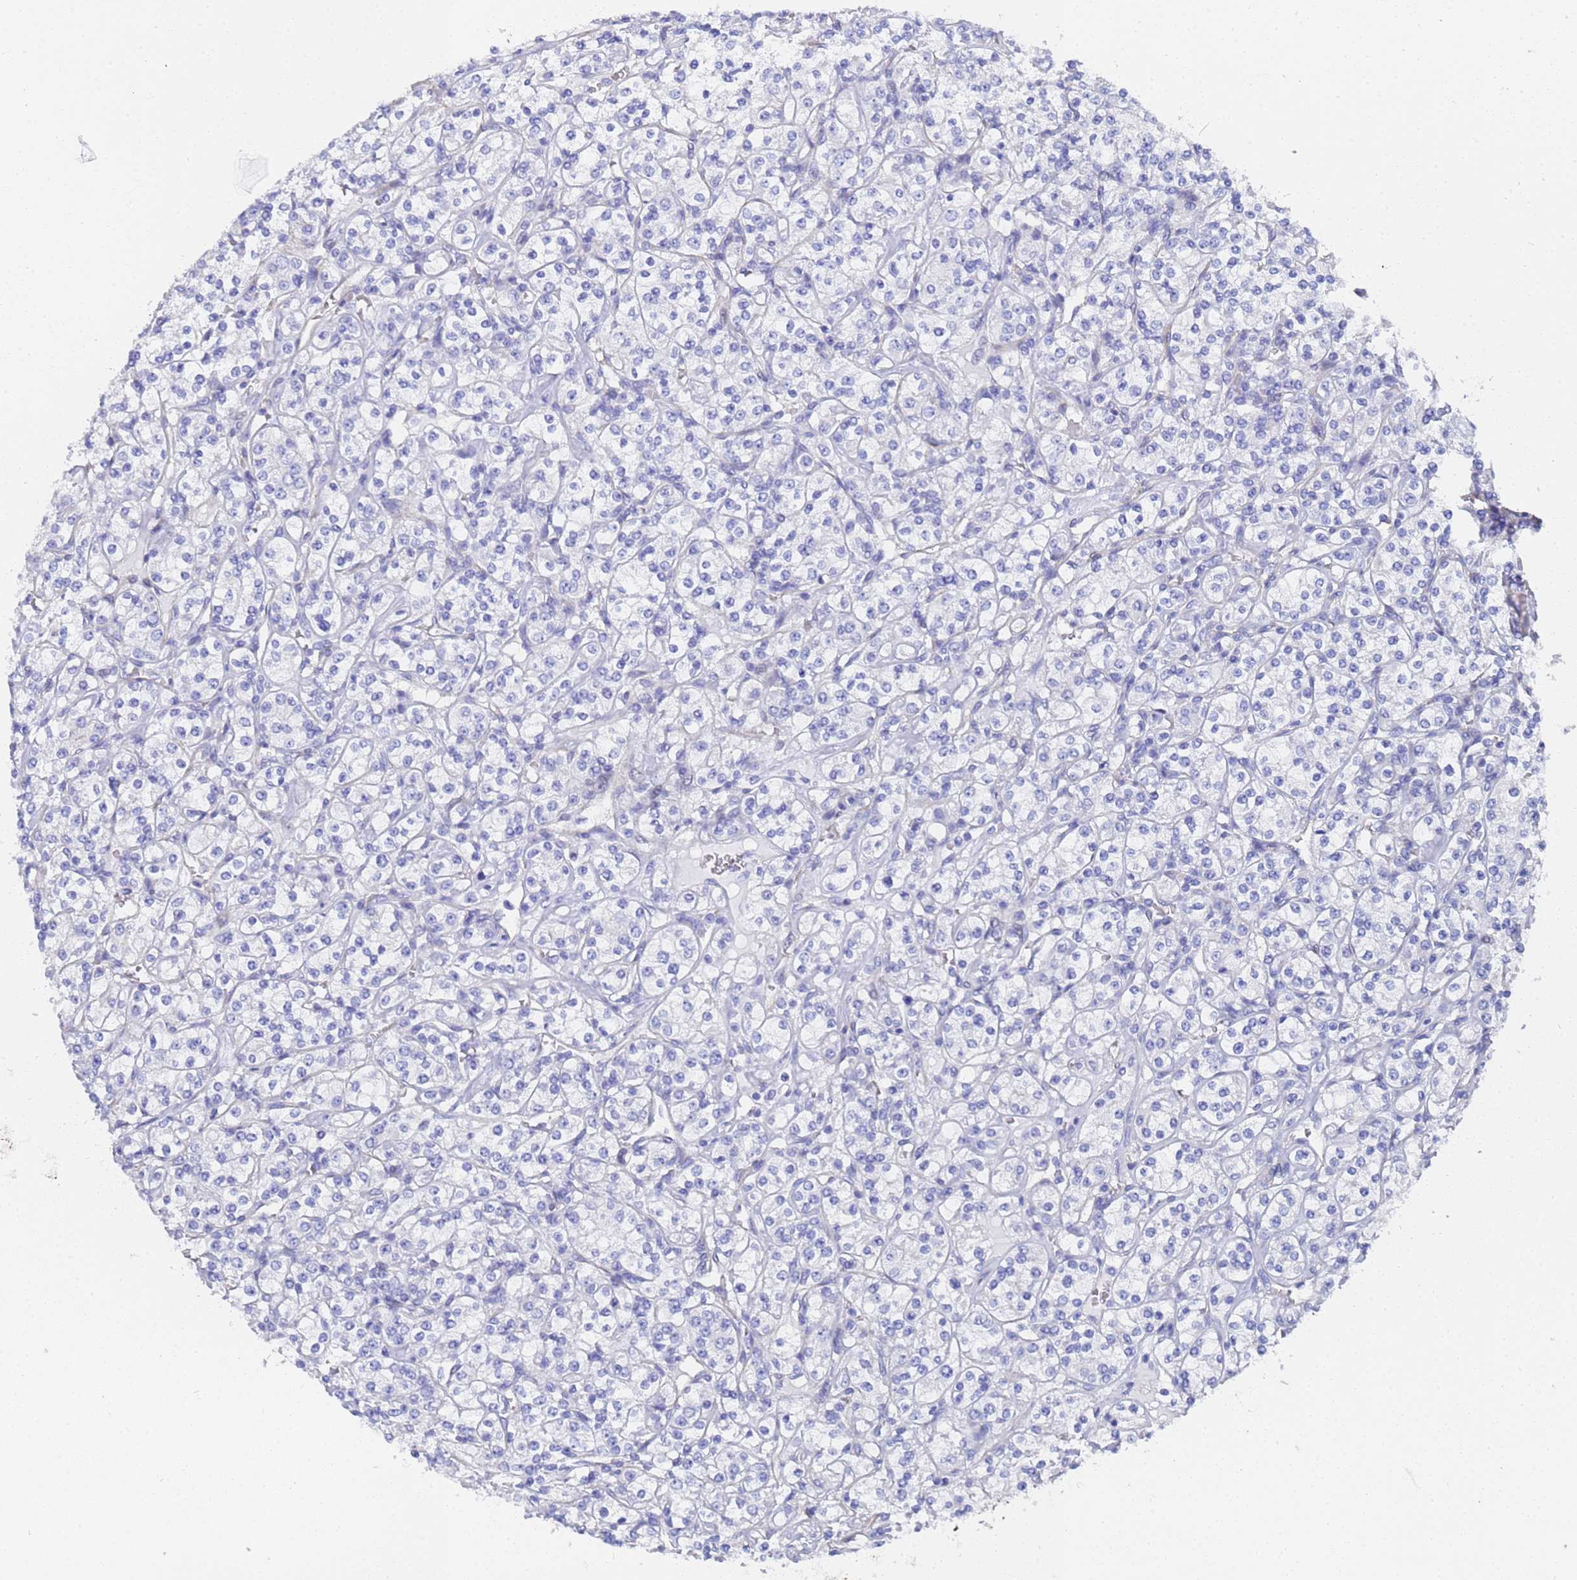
{"staining": {"intensity": "negative", "quantity": "none", "location": "none"}, "tissue": "renal cancer", "cell_type": "Tumor cells", "image_type": "cancer", "snomed": [{"axis": "morphology", "description": "Adenocarcinoma, NOS"}, {"axis": "topography", "description": "Kidney"}], "caption": "An immunohistochemistry (IHC) image of renal cancer is shown. There is no staining in tumor cells of renal cancer.", "gene": "TUBB1", "patient": {"sex": "male", "age": 77}}